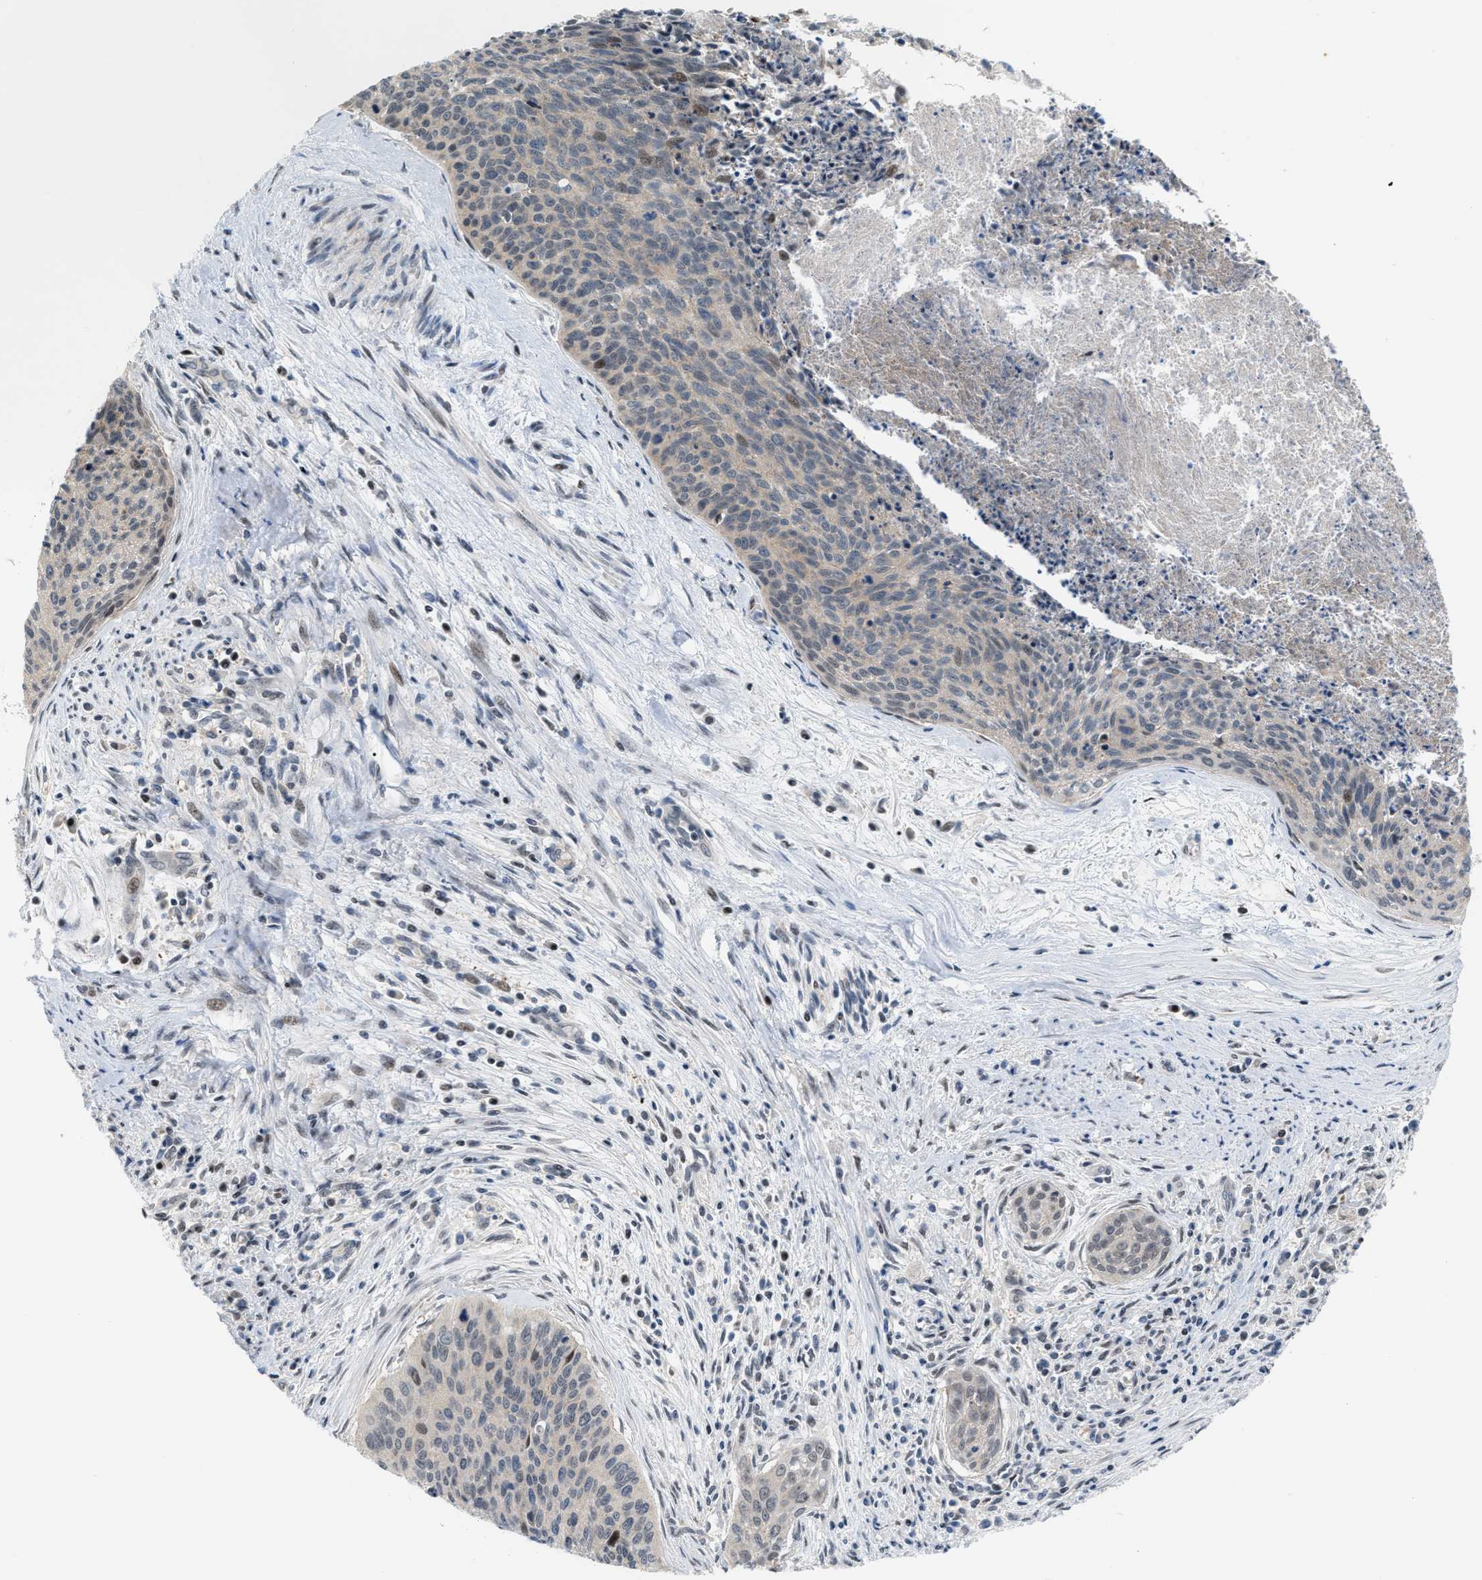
{"staining": {"intensity": "weak", "quantity": "<25%", "location": "nuclear"}, "tissue": "cervical cancer", "cell_type": "Tumor cells", "image_type": "cancer", "snomed": [{"axis": "morphology", "description": "Squamous cell carcinoma, NOS"}, {"axis": "topography", "description": "Cervix"}], "caption": "Immunohistochemistry photomicrograph of cervical cancer (squamous cell carcinoma) stained for a protein (brown), which demonstrates no staining in tumor cells.", "gene": "RFFL", "patient": {"sex": "female", "age": 55}}